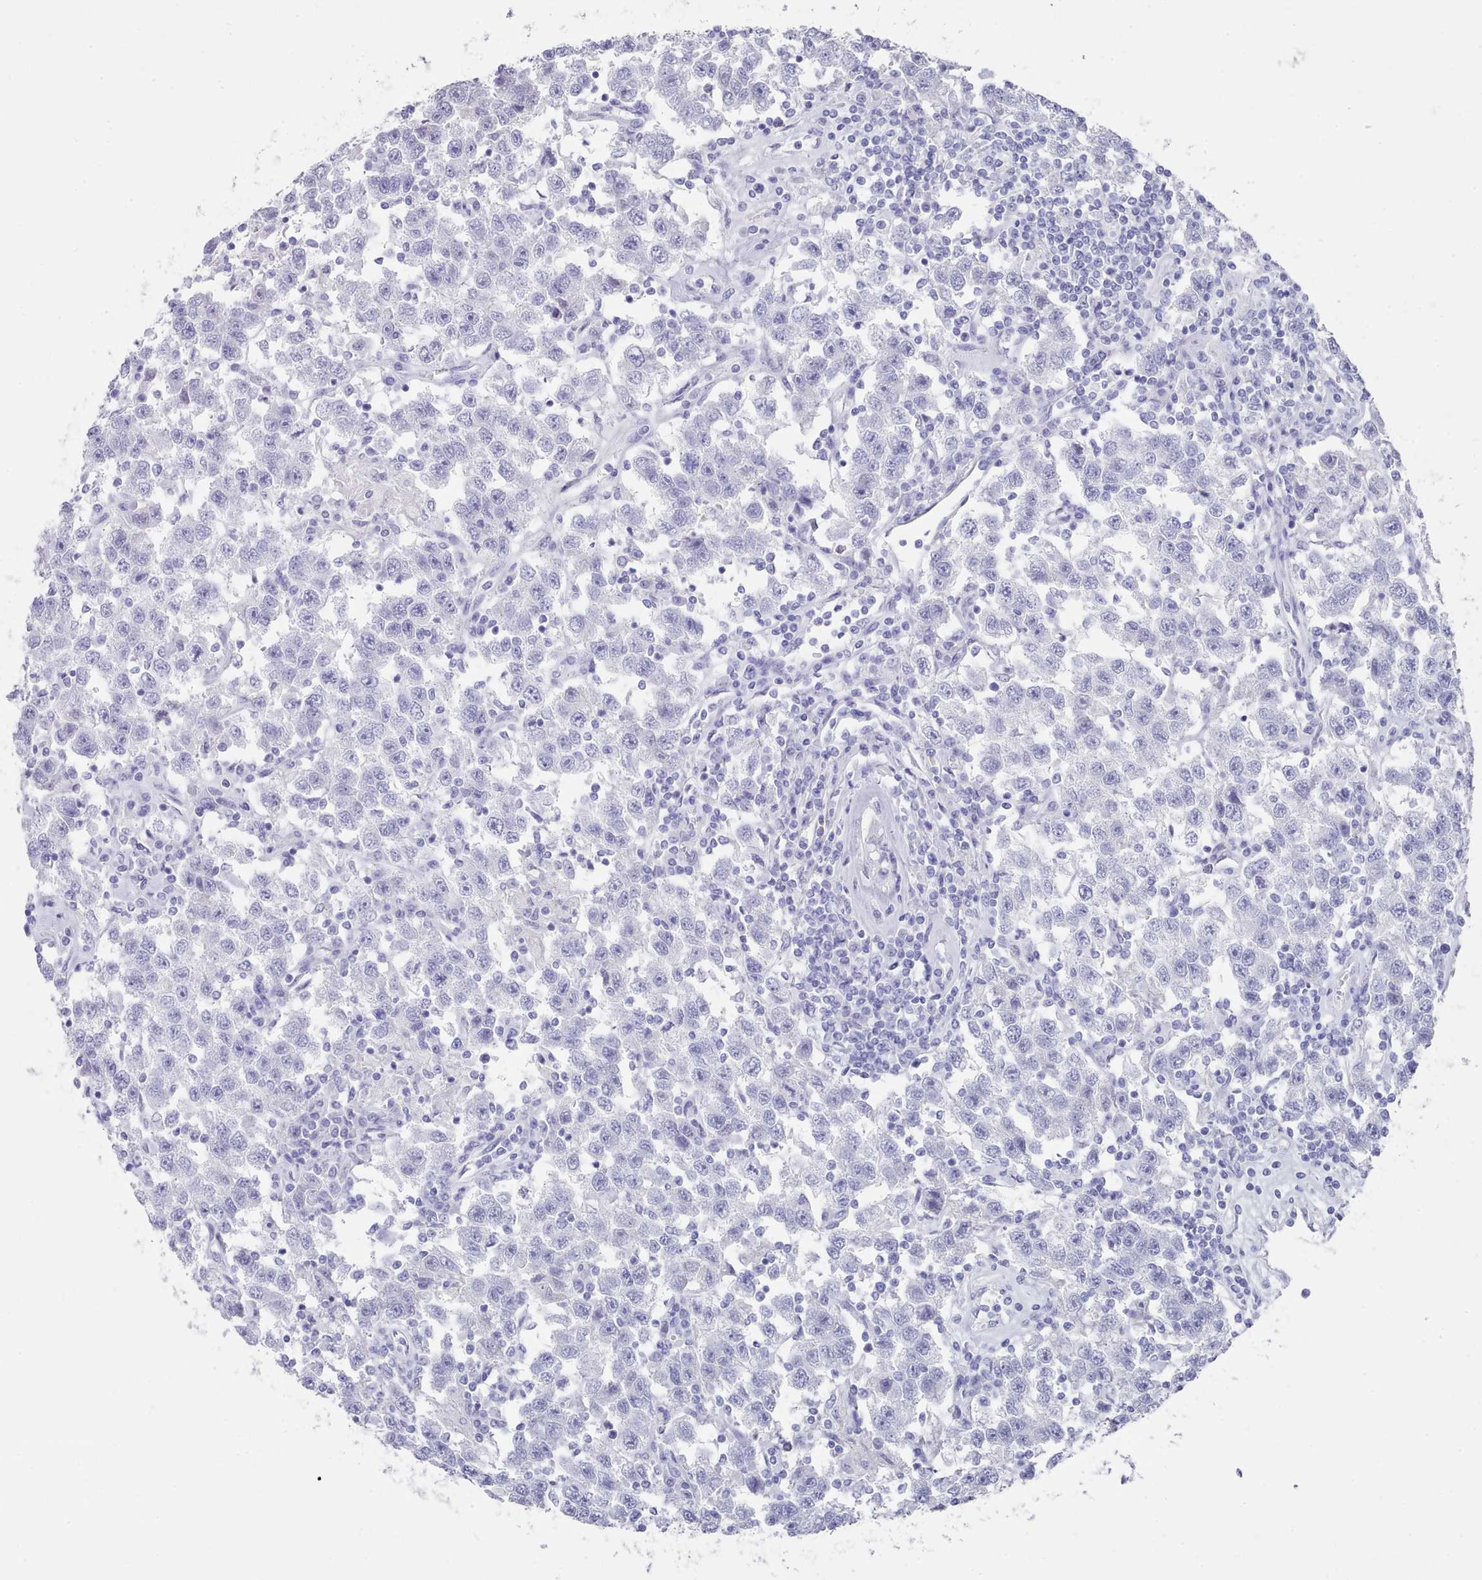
{"staining": {"intensity": "negative", "quantity": "none", "location": "none"}, "tissue": "testis cancer", "cell_type": "Tumor cells", "image_type": "cancer", "snomed": [{"axis": "morphology", "description": "Seminoma, NOS"}, {"axis": "topography", "description": "Testis"}], "caption": "DAB immunohistochemical staining of testis cancer (seminoma) shows no significant staining in tumor cells.", "gene": "LRRC37A", "patient": {"sex": "male", "age": 41}}